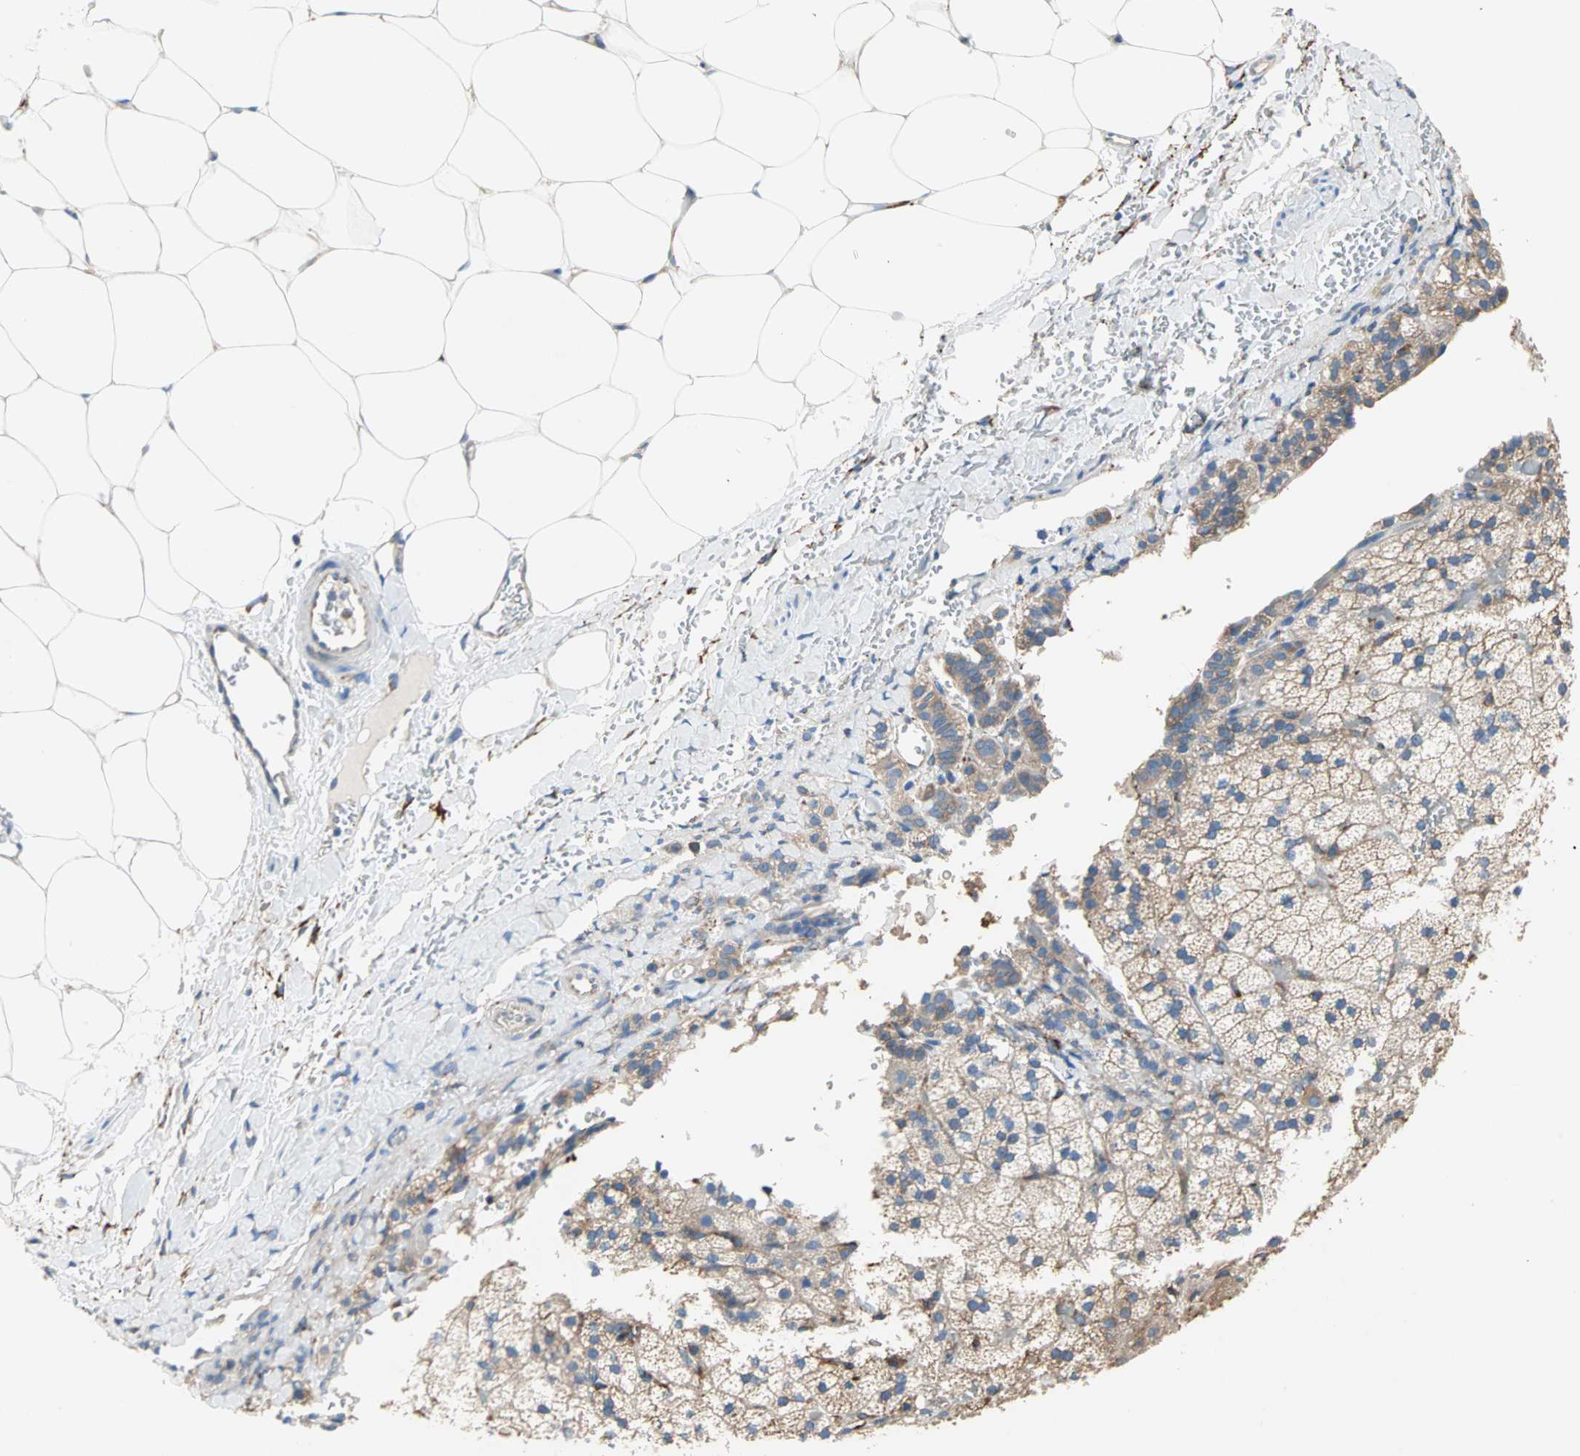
{"staining": {"intensity": "moderate", "quantity": ">75%", "location": "cytoplasmic/membranous"}, "tissue": "adrenal gland", "cell_type": "Glandular cells", "image_type": "normal", "snomed": [{"axis": "morphology", "description": "Normal tissue, NOS"}, {"axis": "topography", "description": "Adrenal gland"}], "caption": "DAB (3,3'-diaminobenzidine) immunohistochemical staining of normal human adrenal gland reveals moderate cytoplasmic/membranous protein positivity in about >75% of glandular cells.", "gene": "PLCXD1", "patient": {"sex": "male", "age": 35}}